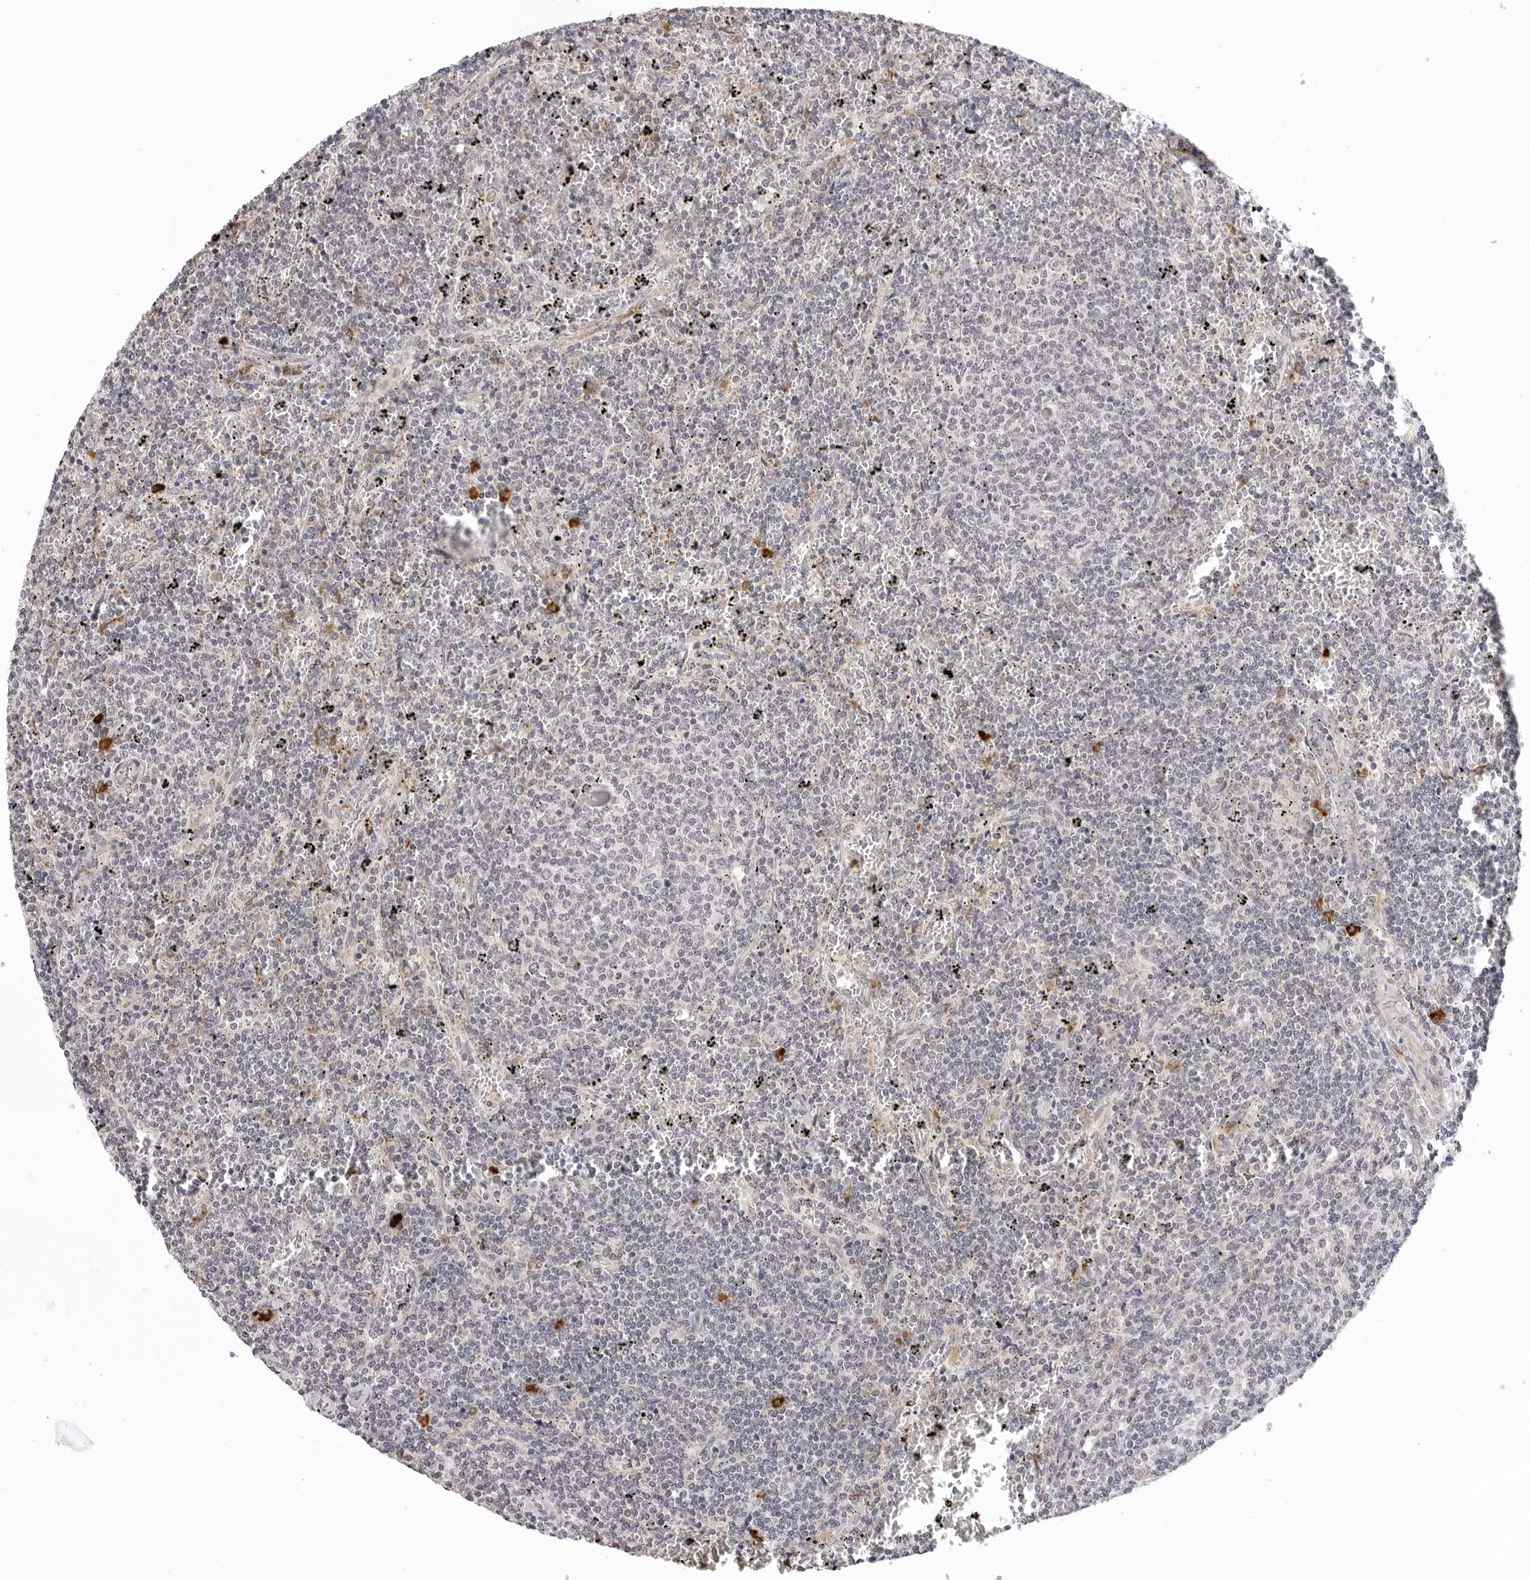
{"staining": {"intensity": "negative", "quantity": "none", "location": "none"}, "tissue": "lymphoma", "cell_type": "Tumor cells", "image_type": "cancer", "snomed": [{"axis": "morphology", "description": "Malignant lymphoma, non-Hodgkin's type, Low grade"}, {"axis": "topography", "description": "Spleen"}], "caption": "Image shows no protein expression in tumor cells of malignant lymphoma, non-Hodgkin's type (low-grade) tissue.", "gene": "IL17RA", "patient": {"sex": "female", "age": 50}}